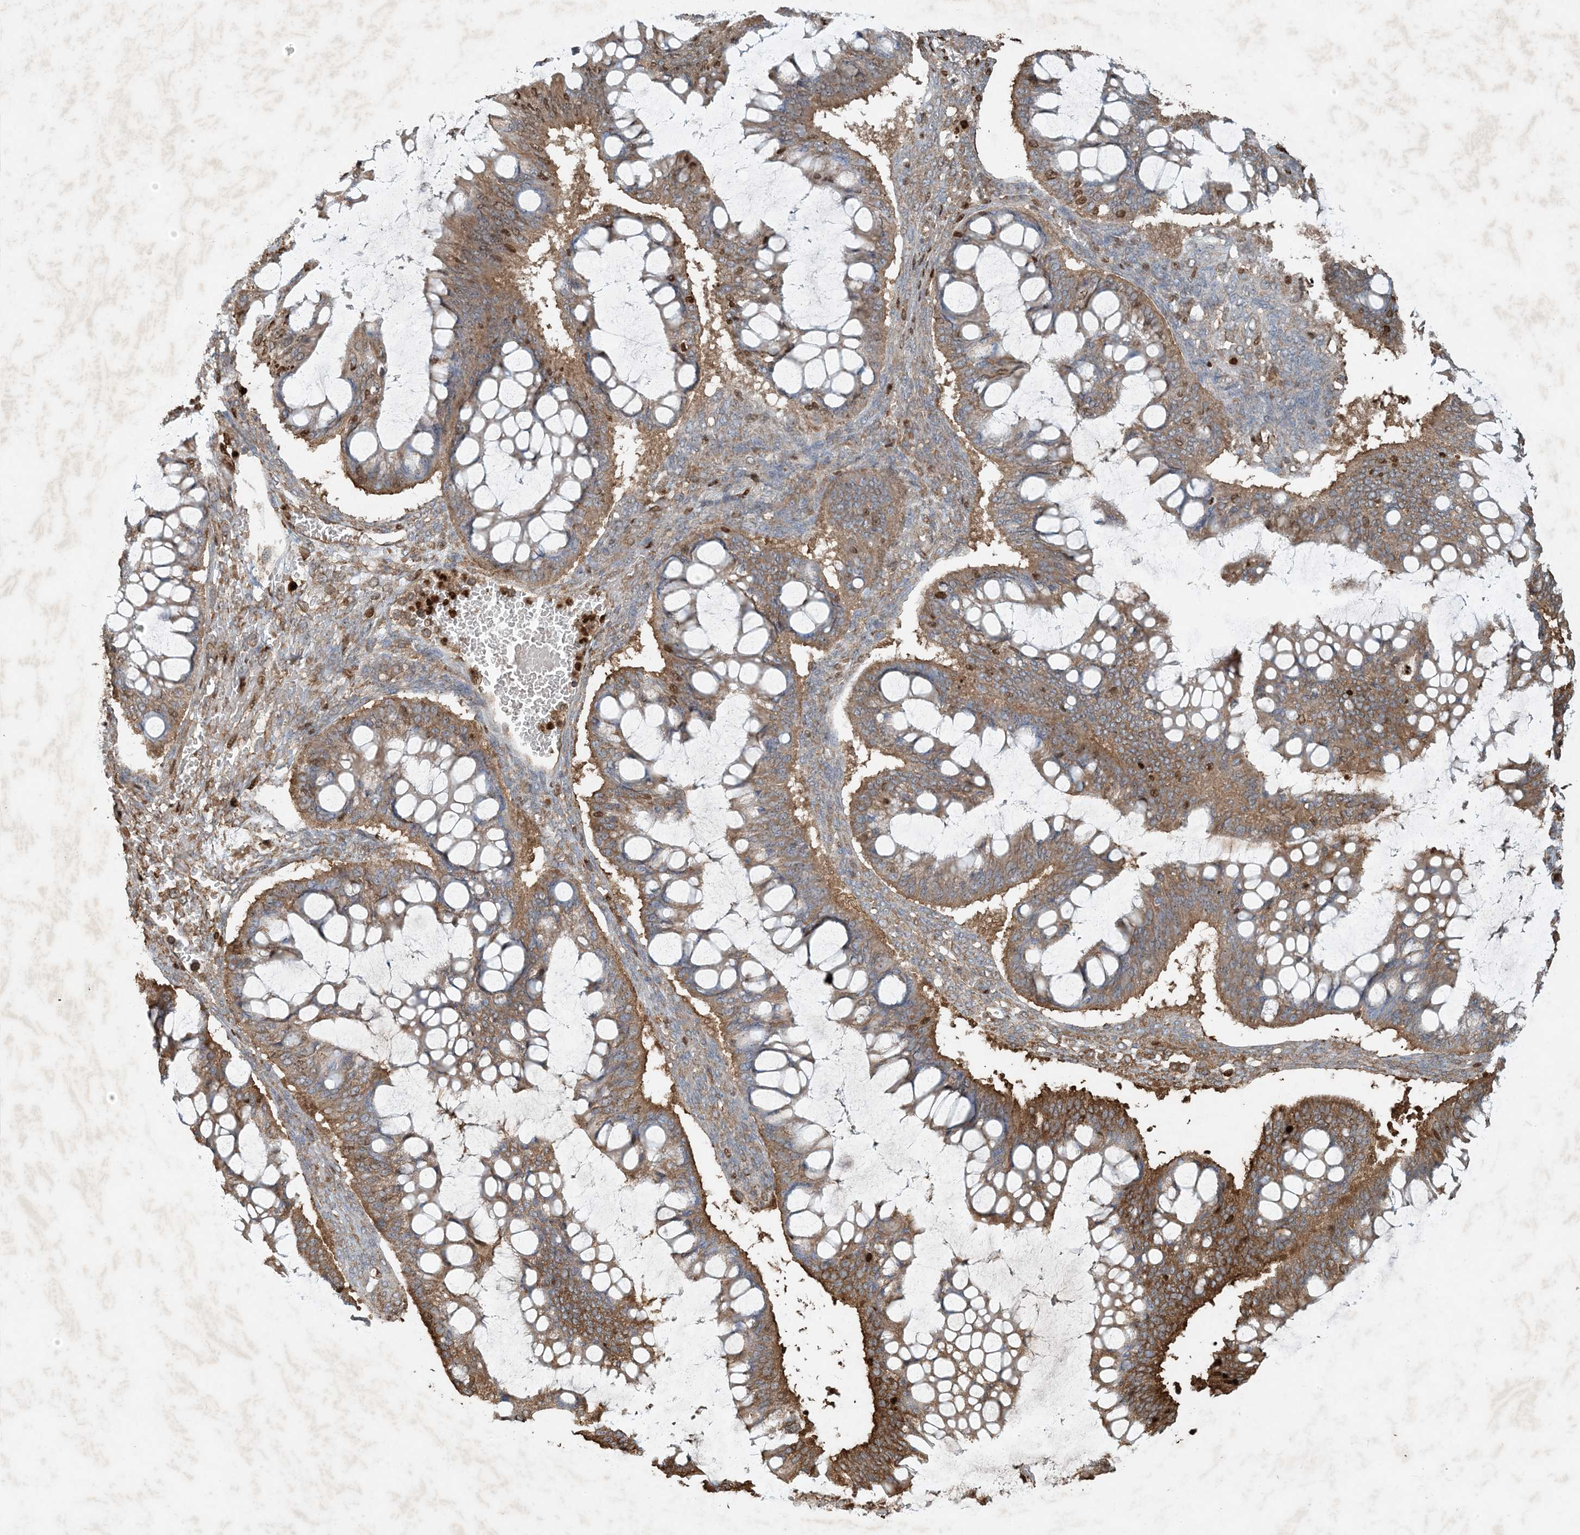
{"staining": {"intensity": "strong", "quantity": ">75%", "location": "cytoplasmic/membranous"}, "tissue": "ovarian cancer", "cell_type": "Tumor cells", "image_type": "cancer", "snomed": [{"axis": "morphology", "description": "Cystadenocarcinoma, mucinous, NOS"}, {"axis": "topography", "description": "Ovary"}], "caption": "Immunohistochemistry micrograph of neoplastic tissue: human ovarian cancer stained using IHC reveals high levels of strong protein expression localized specifically in the cytoplasmic/membranous of tumor cells, appearing as a cytoplasmic/membranous brown color.", "gene": "MCOLN1", "patient": {"sex": "female", "age": 73}}